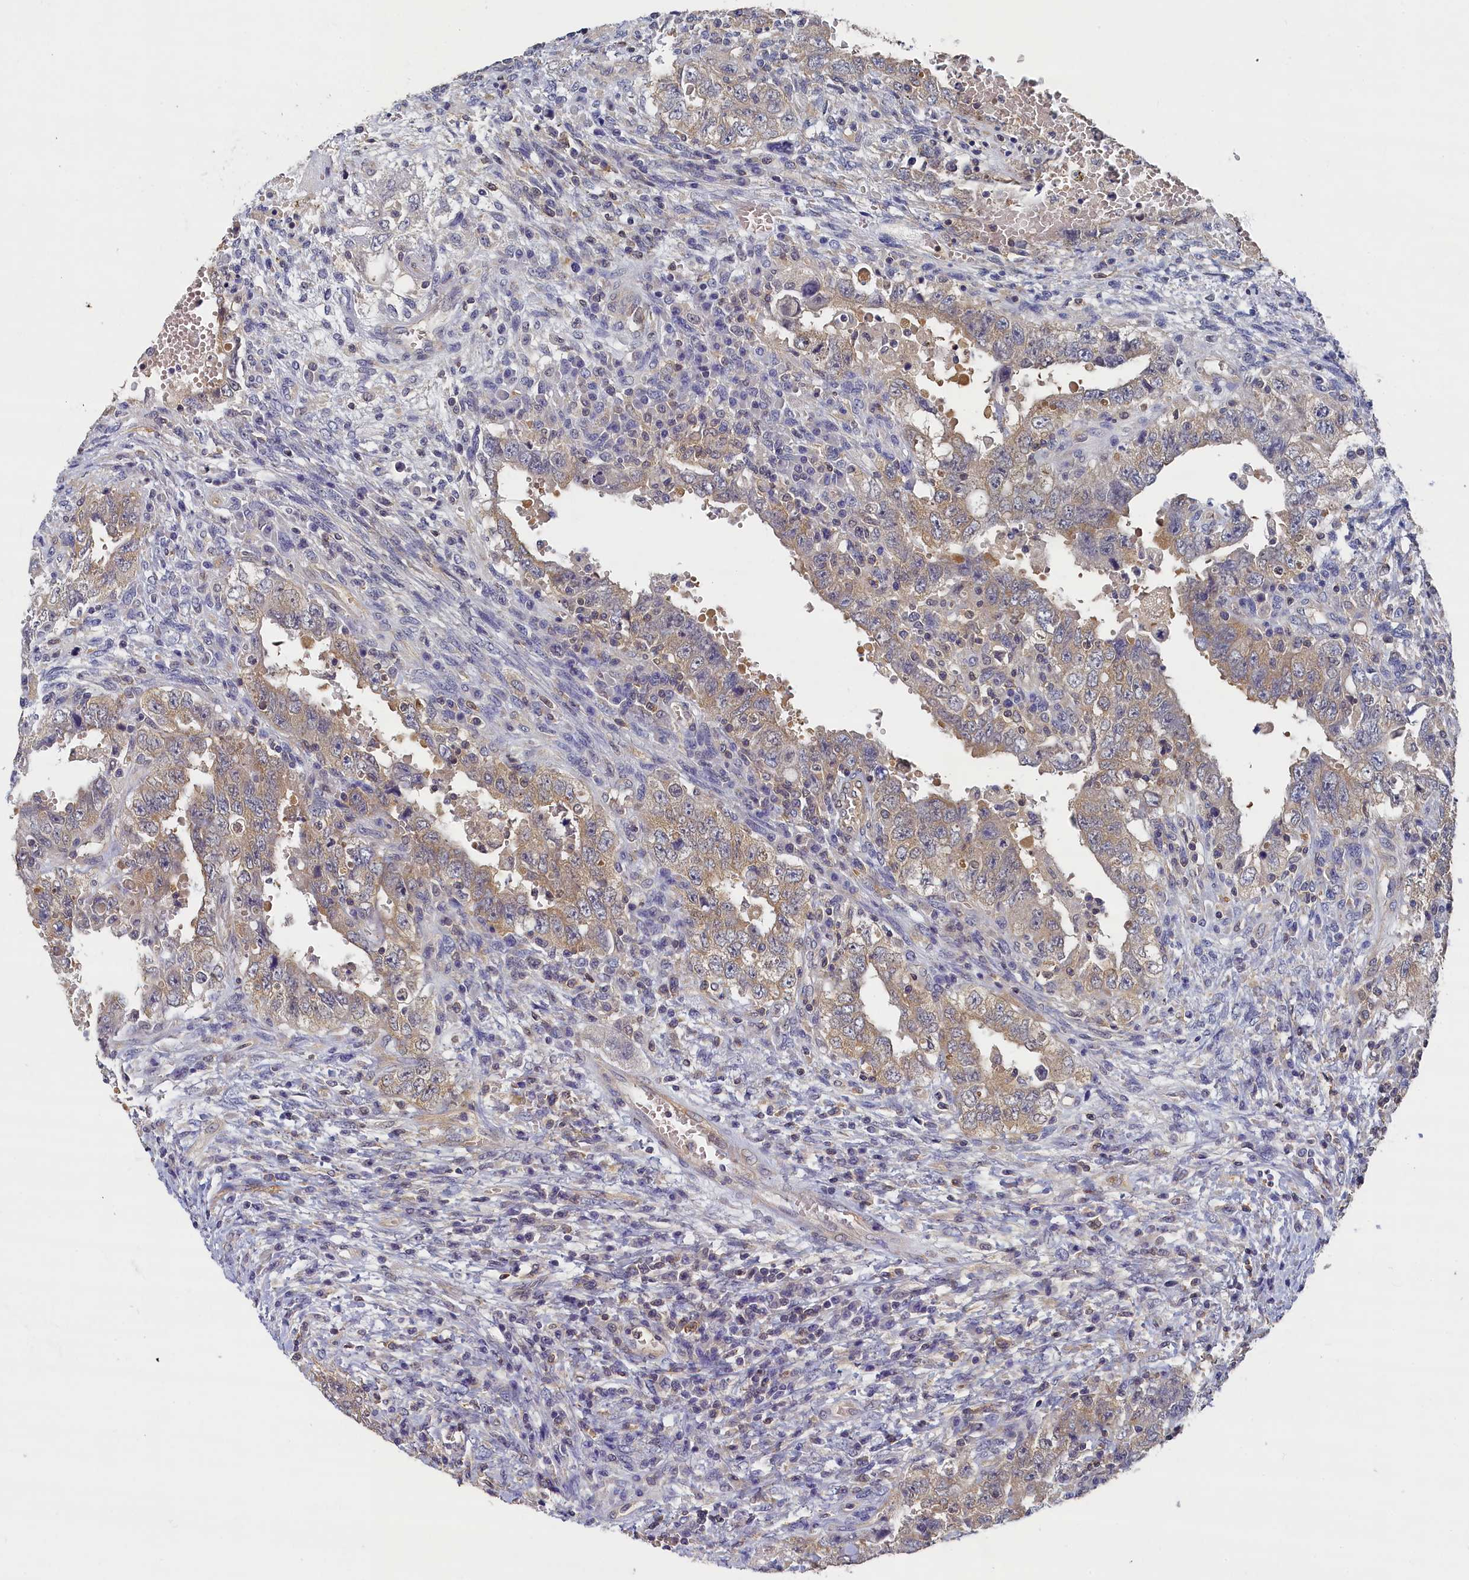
{"staining": {"intensity": "weak", "quantity": "25%-75%", "location": "cytoplasmic/membranous"}, "tissue": "testis cancer", "cell_type": "Tumor cells", "image_type": "cancer", "snomed": [{"axis": "morphology", "description": "Carcinoma, Embryonal, NOS"}, {"axis": "topography", "description": "Testis"}], "caption": "Immunohistochemistry (IHC) photomicrograph of neoplastic tissue: embryonal carcinoma (testis) stained using IHC displays low levels of weak protein expression localized specifically in the cytoplasmic/membranous of tumor cells, appearing as a cytoplasmic/membranous brown color.", "gene": "TBCB", "patient": {"sex": "male", "age": 26}}